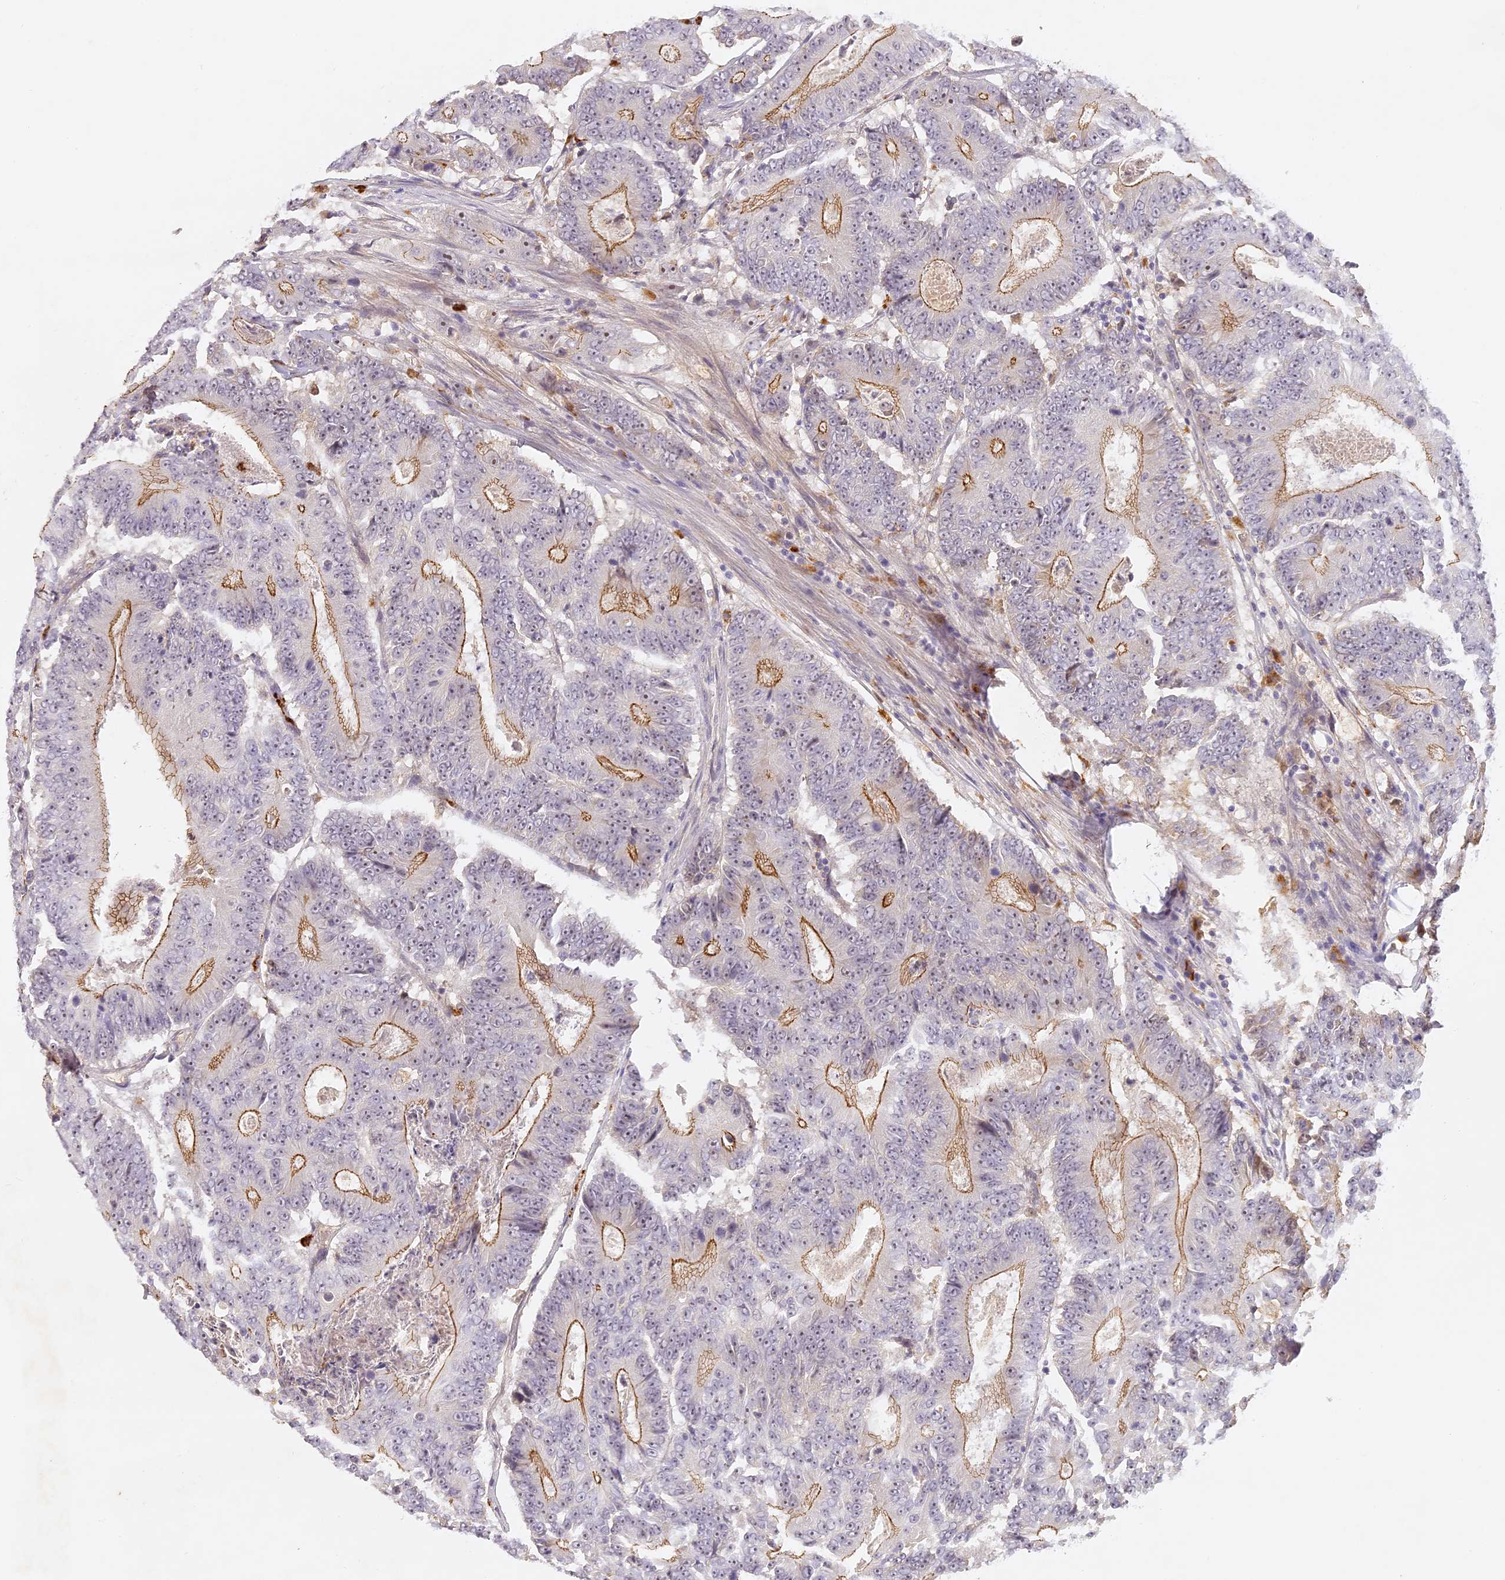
{"staining": {"intensity": "moderate", "quantity": "25%-75%", "location": "cytoplasmic/membranous"}, "tissue": "colorectal cancer", "cell_type": "Tumor cells", "image_type": "cancer", "snomed": [{"axis": "morphology", "description": "Adenocarcinoma, NOS"}, {"axis": "topography", "description": "Colon"}], "caption": "Protein analysis of colorectal cancer (adenocarcinoma) tissue shows moderate cytoplasmic/membranous expression in about 25%-75% of tumor cells. The protein is stained brown, and the nuclei are stained in blue (DAB (3,3'-diaminobenzidine) IHC with brightfield microscopy, high magnification).", "gene": "ELL3", "patient": {"sex": "male", "age": 83}}